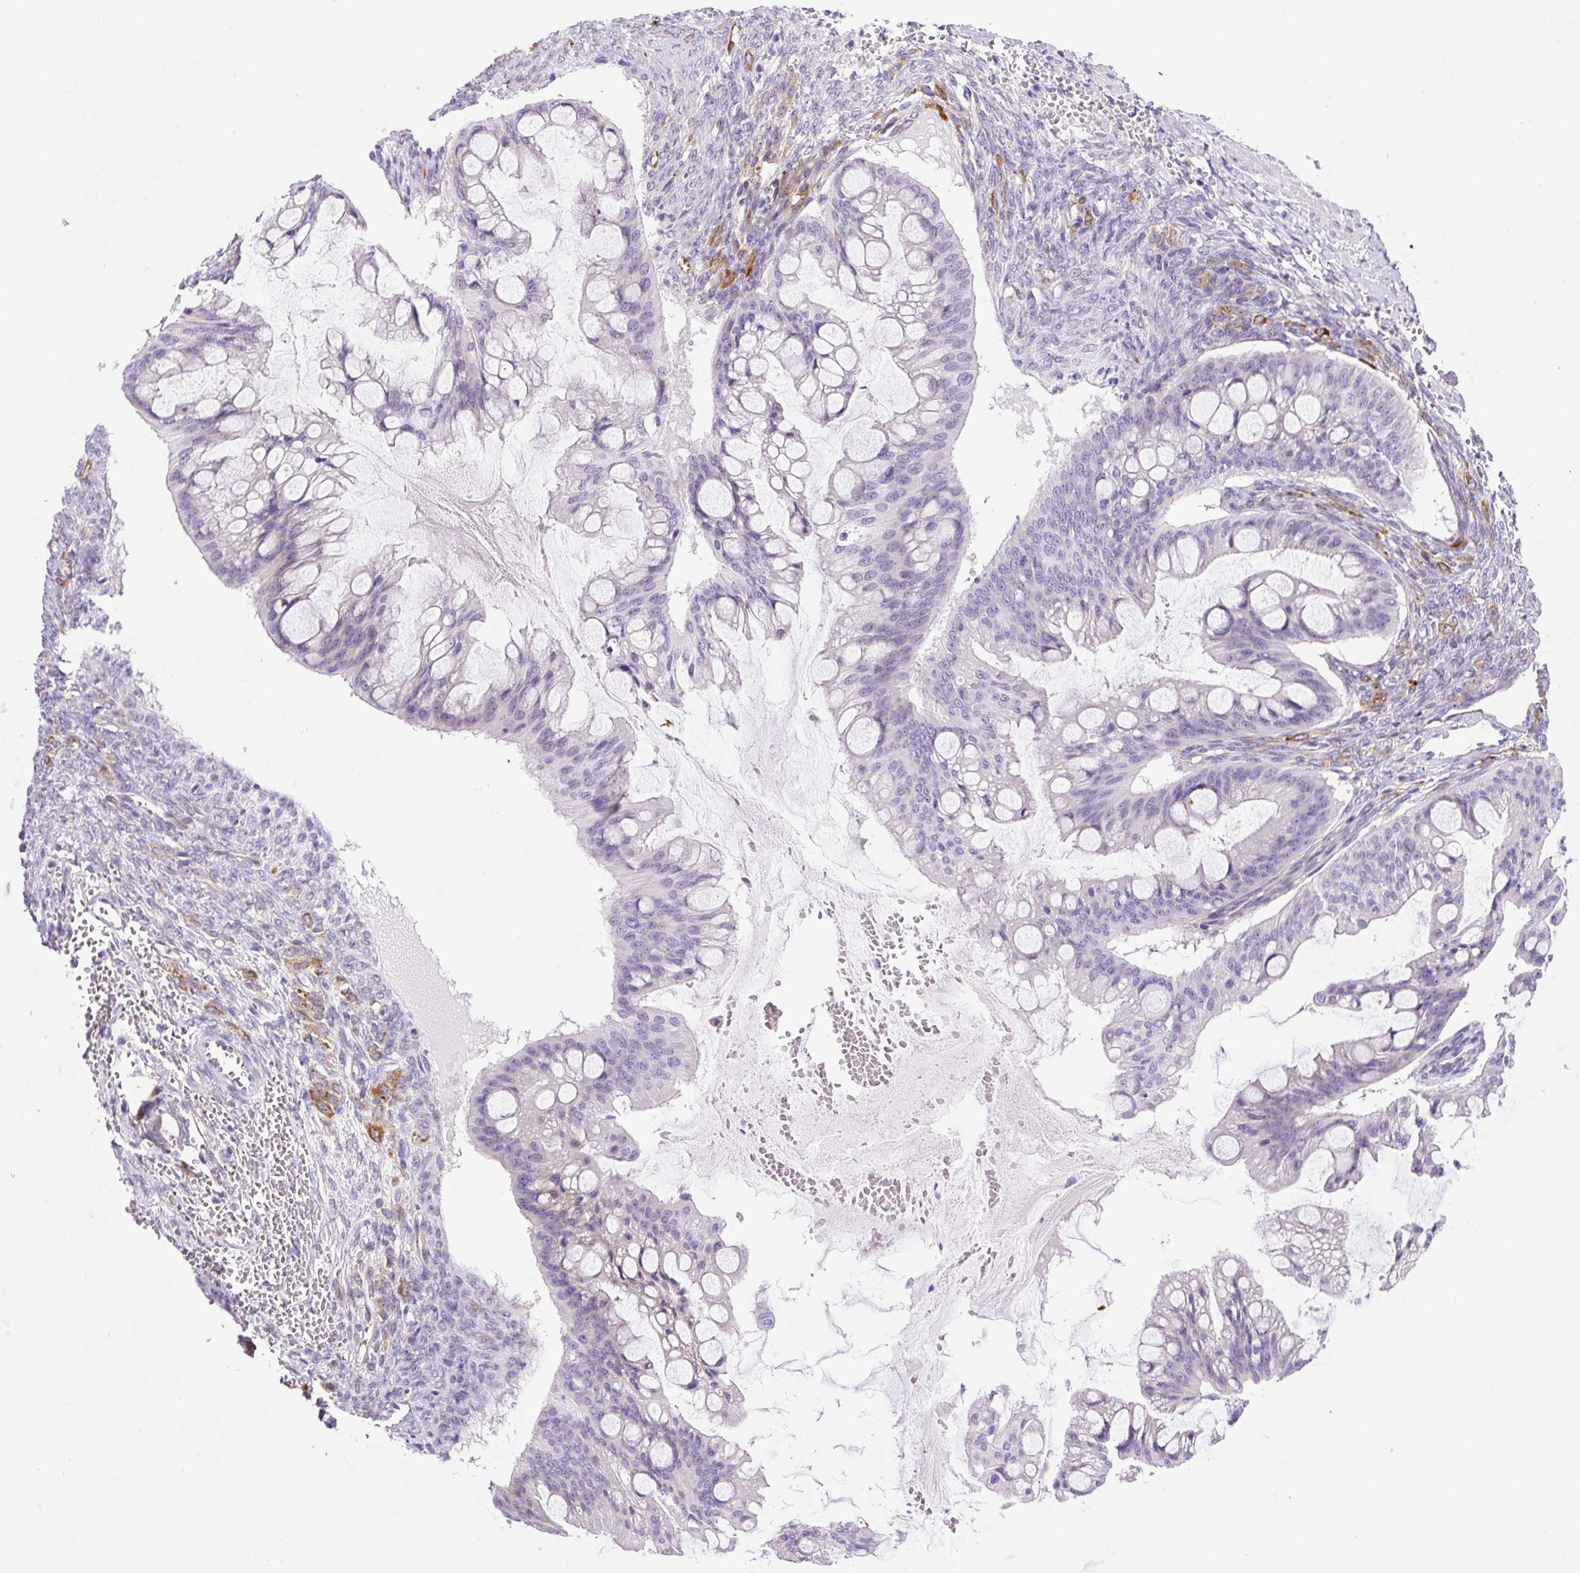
{"staining": {"intensity": "negative", "quantity": "none", "location": "none"}, "tissue": "ovarian cancer", "cell_type": "Tumor cells", "image_type": "cancer", "snomed": [{"axis": "morphology", "description": "Cystadenocarcinoma, mucinous, NOS"}, {"axis": "topography", "description": "Ovary"}], "caption": "An immunohistochemistry micrograph of ovarian cancer (mucinous cystadenocarcinoma) is shown. There is no staining in tumor cells of ovarian cancer (mucinous cystadenocarcinoma).", "gene": "ASB4", "patient": {"sex": "female", "age": 73}}